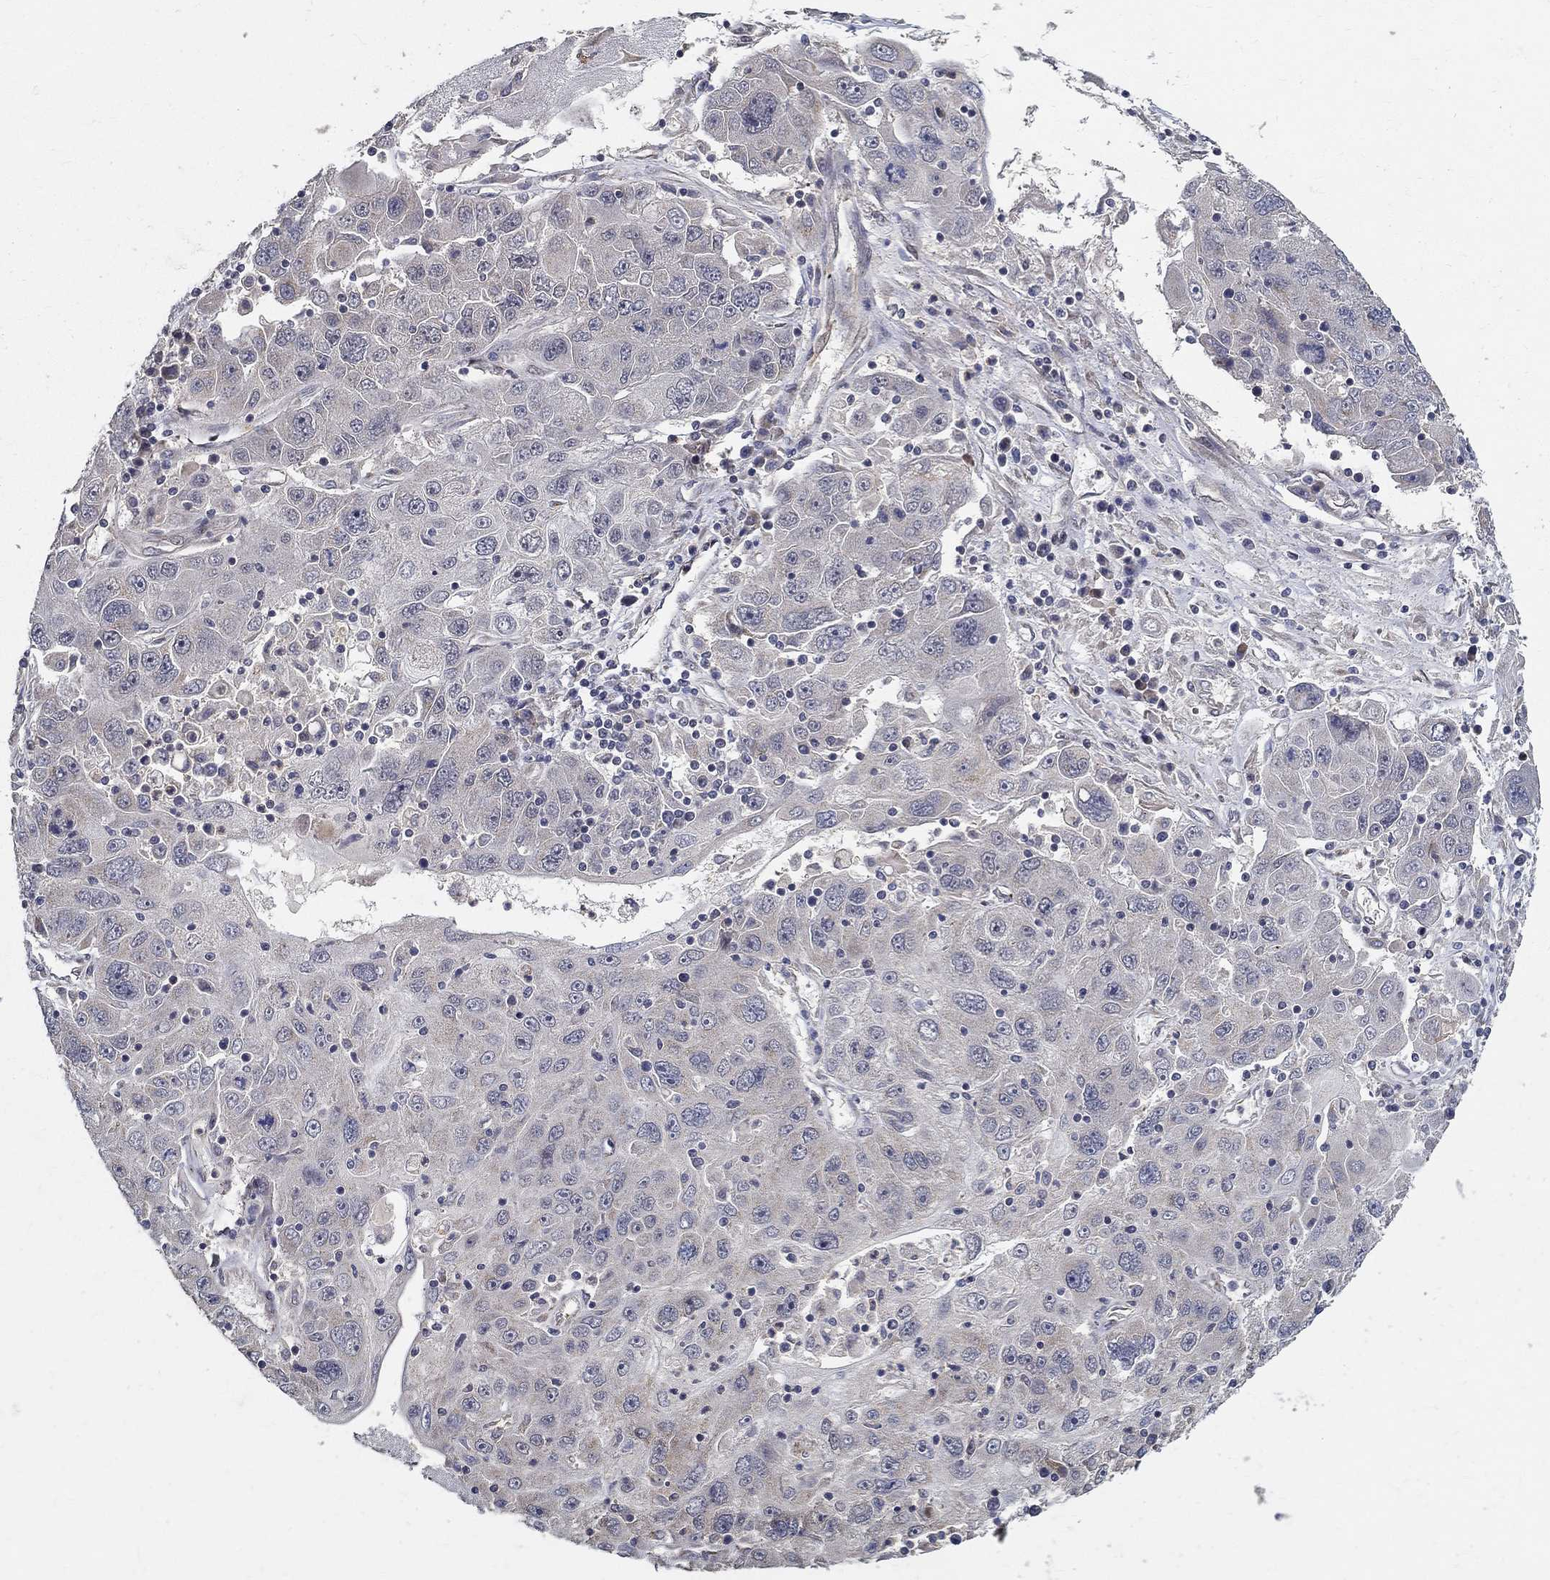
{"staining": {"intensity": "weak", "quantity": "<25%", "location": "cytoplasmic/membranous"}, "tissue": "stomach cancer", "cell_type": "Tumor cells", "image_type": "cancer", "snomed": [{"axis": "morphology", "description": "Adenocarcinoma, NOS"}, {"axis": "topography", "description": "Stomach"}], "caption": "DAB immunohistochemical staining of human stomach cancer exhibits no significant staining in tumor cells. The staining is performed using DAB (3,3'-diaminobenzidine) brown chromogen with nuclei counter-stained in using hematoxylin.", "gene": "ZNF594", "patient": {"sex": "male", "age": 56}}